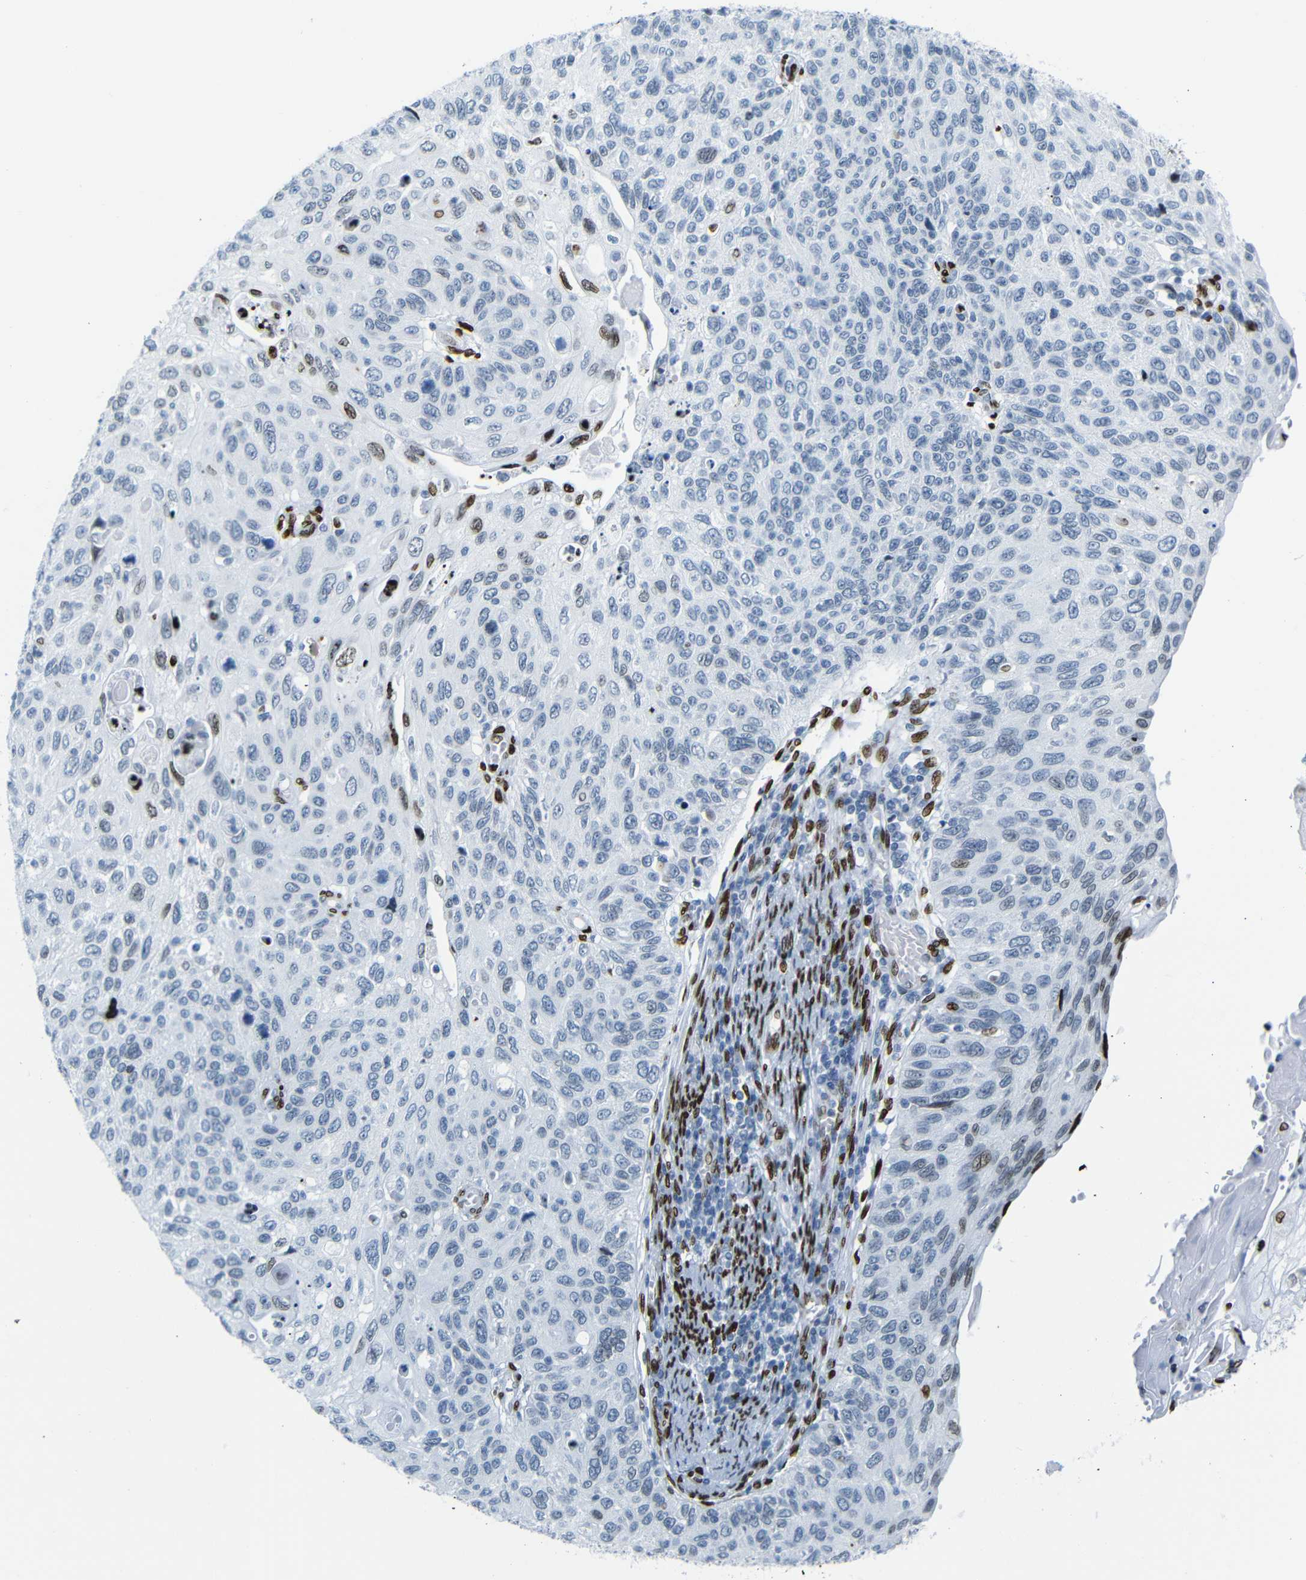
{"staining": {"intensity": "negative", "quantity": "none", "location": "none"}, "tissue": "cervical cancer", "cell_type": "Tumor cells", "image_type": "cancer", "snomed": [{"axis": "morphology", "description": "Squamous cell carcinoma, NOS"}, {"axis": "topography", "description": "Cervix"}], "caption": "High magnification brightfield microscopy of squamous cell carcinoma (cervical) stained with DAB (3,3'-diaminobenzidine) (brown) and counterstained with hematoxylin (blue): tumor cells show no significant positivity.", "gene": "NPIPB15", "patient": {"sex": "female", "age": 70}}